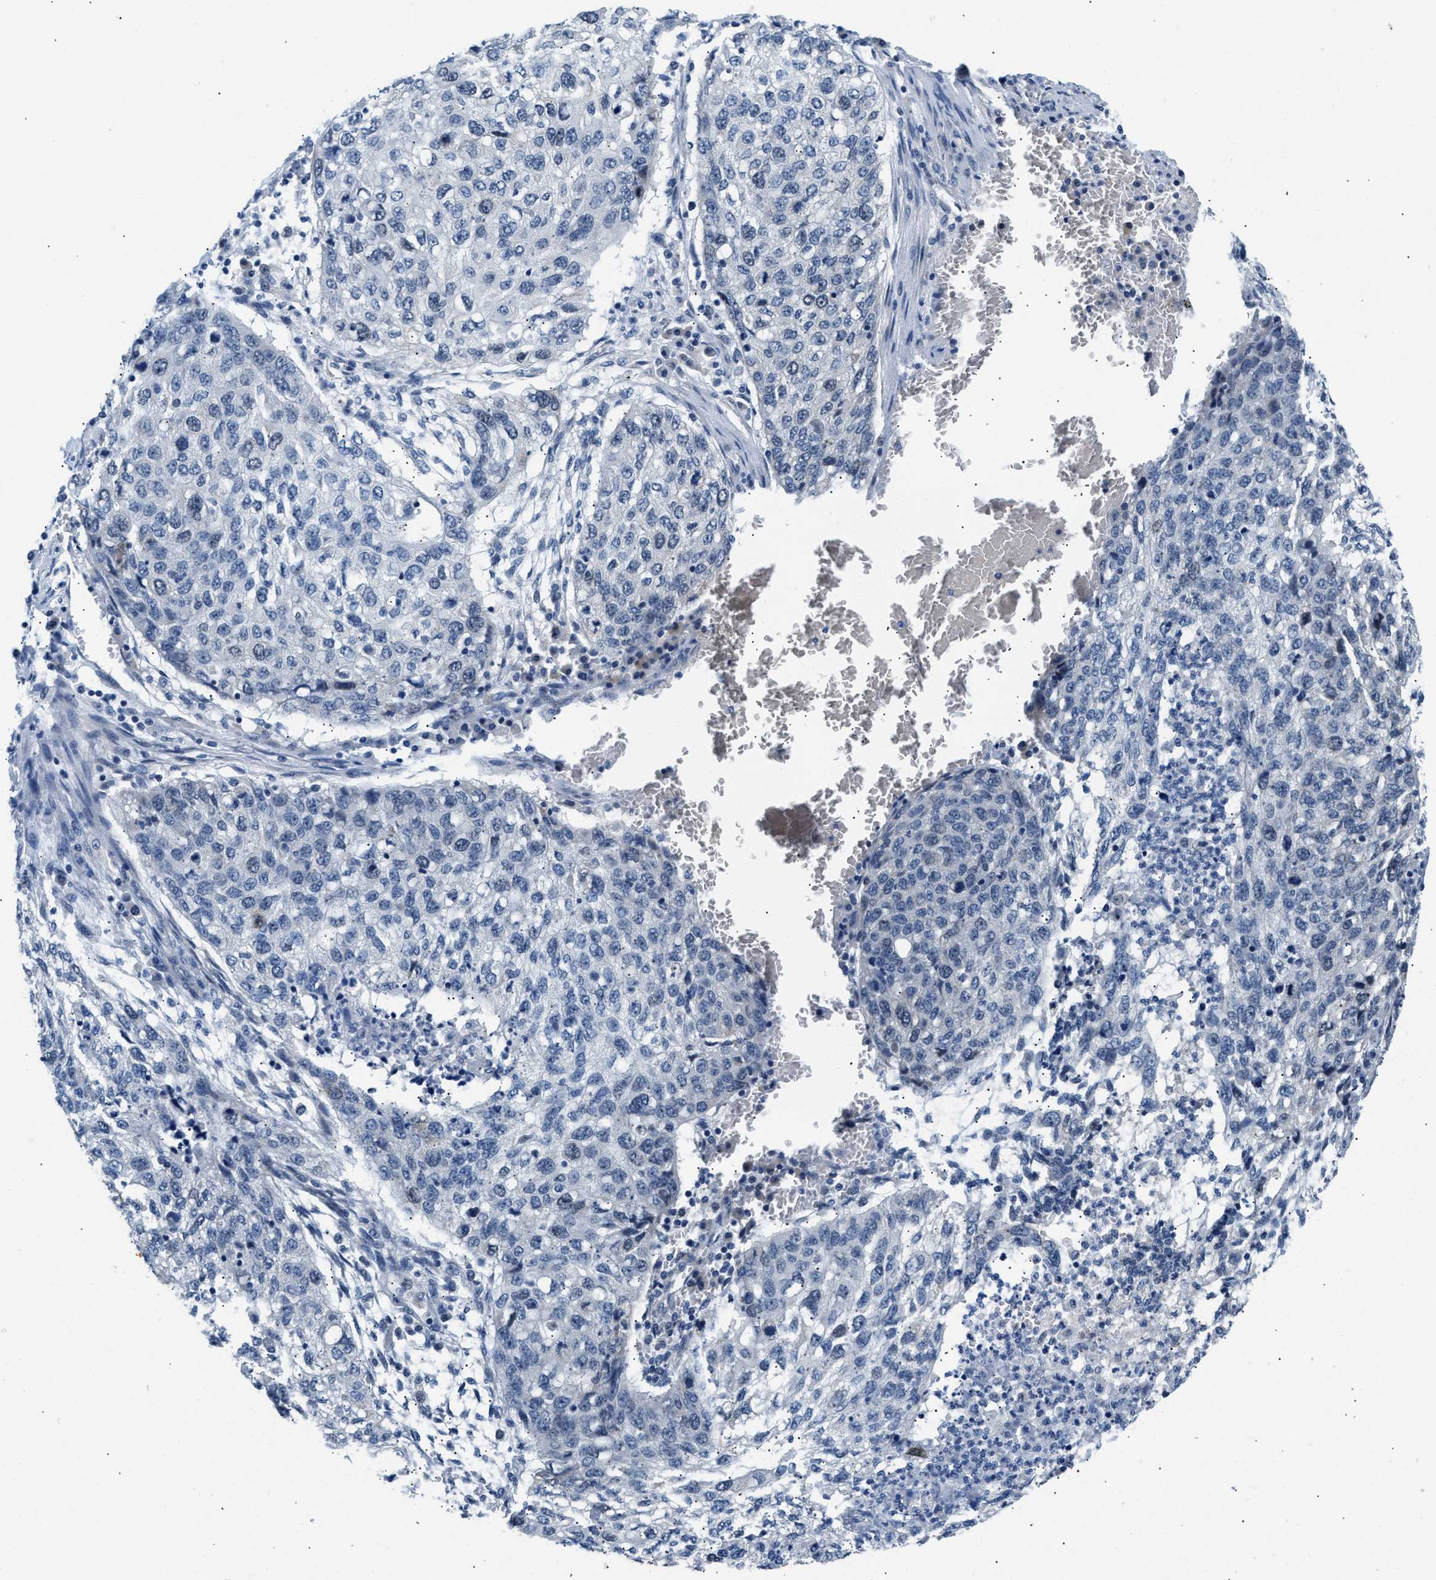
{"staining": {"intensity": "negative", "quantity": "none", "location": "none"}, "tissue": "lung cancer", "cell_type": "Tumor cells", "image_type": "cancer", "snomed": [{"axis": "morphology", "description": "Squamous cell carcinoma, NOS"}, {"axis": "topography", "description": "Lung"}], "caption": "The immunohistochemistry (IHC) micrograph has no significant positivity in tumor cells of lung squamous cell carcinoma tissue.", "gene": "CLGN", "patient": {"sex": "female", "age": 63}}